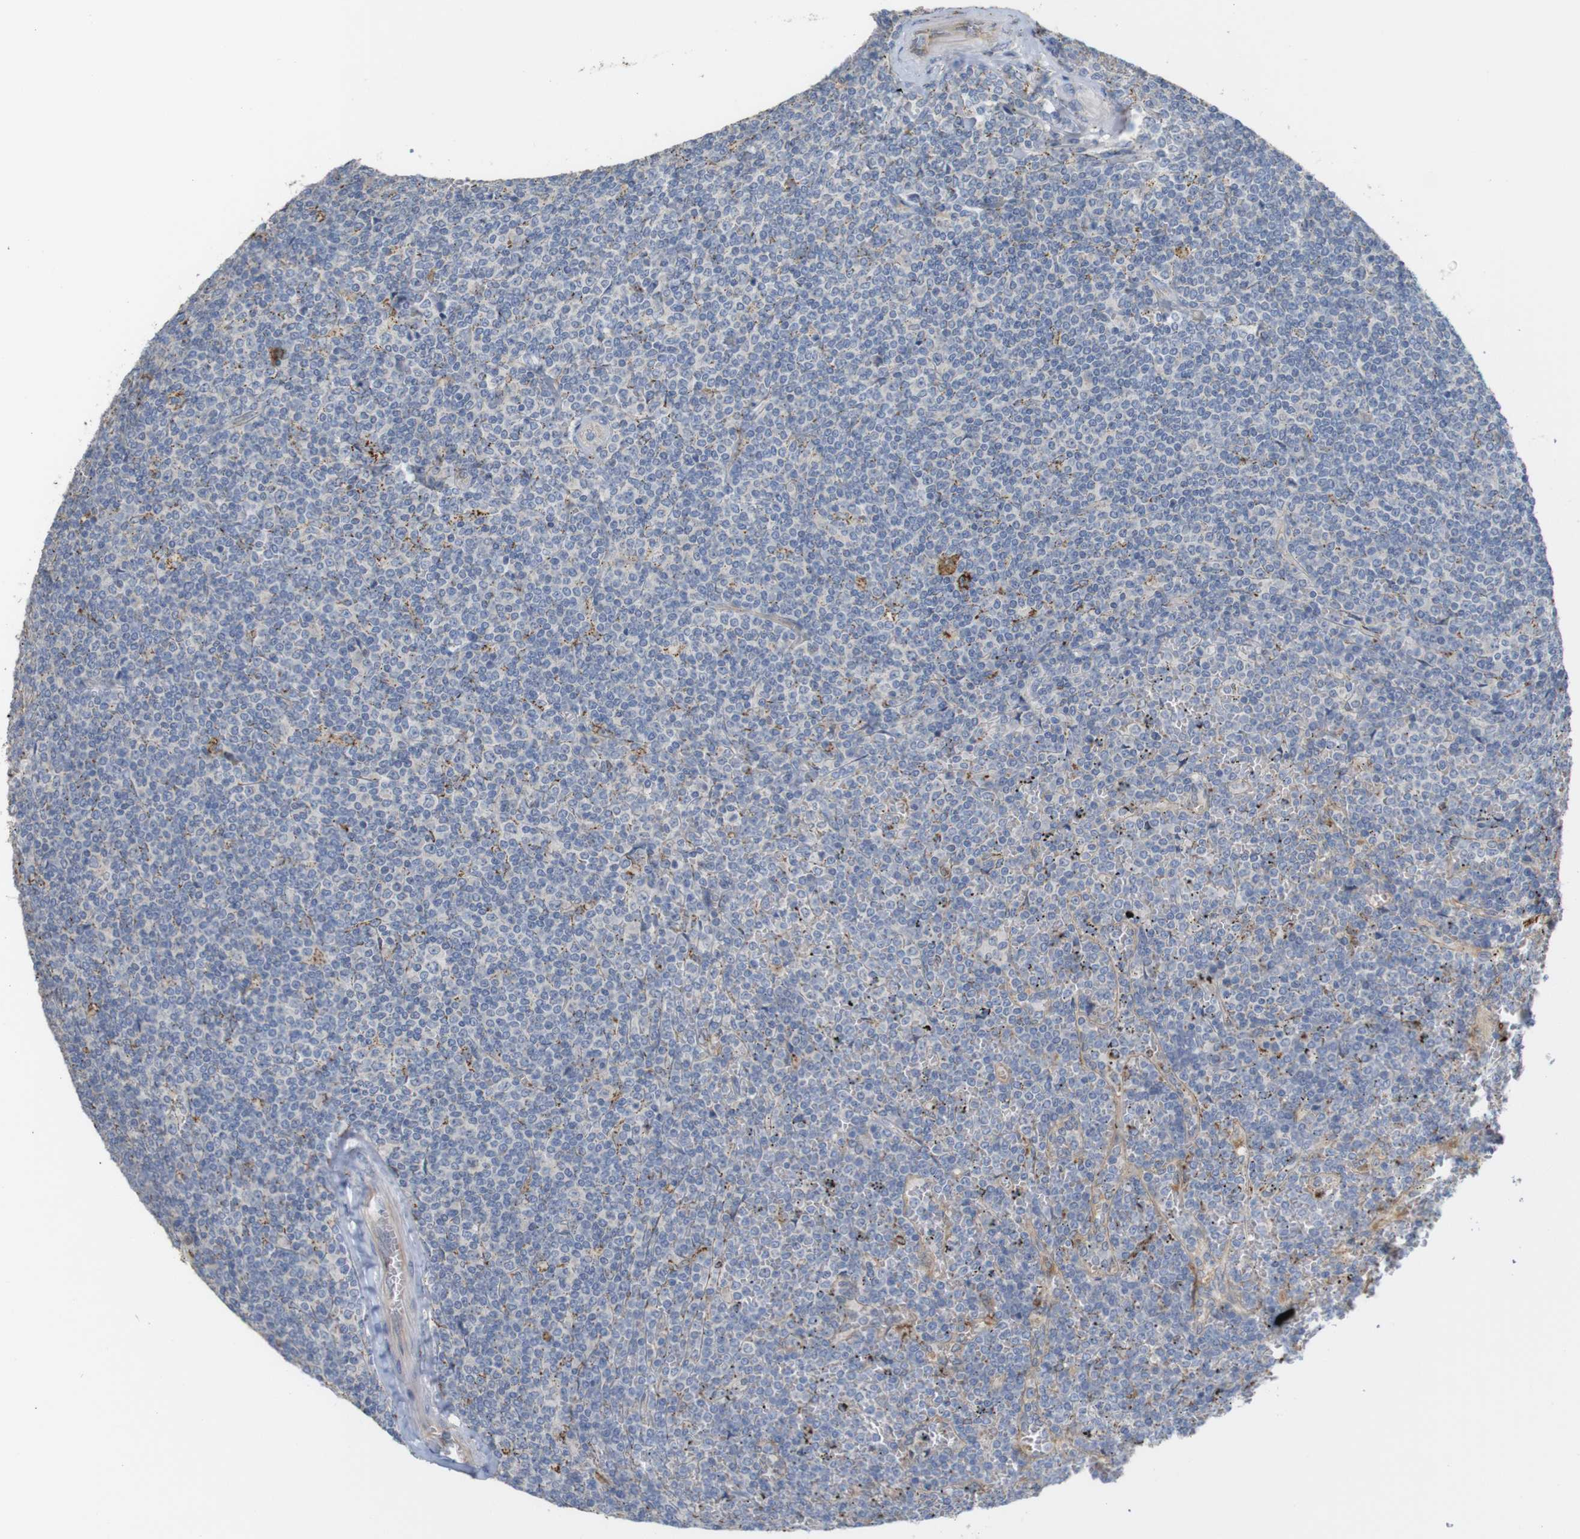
{"staining": {"intensity": "negative", "quantity": "none", "location": "none"}, "tissue": "lymphoma", "cell_type": "Tumor cells", "image_type": "cancer", "snomed": [{"axis": "morphology", "description": "Malignant lymphoma, non-Hodgkin's type, Low grade"}, {"axis": "topography", "description": "Spleen"}], "caption": "An IHC histopathology image of lymphoma is shown. There is no staining in tumor cells of lymphoma.", "gene": "PTPRR", "patient": {"sex": "female", "age": 19}}